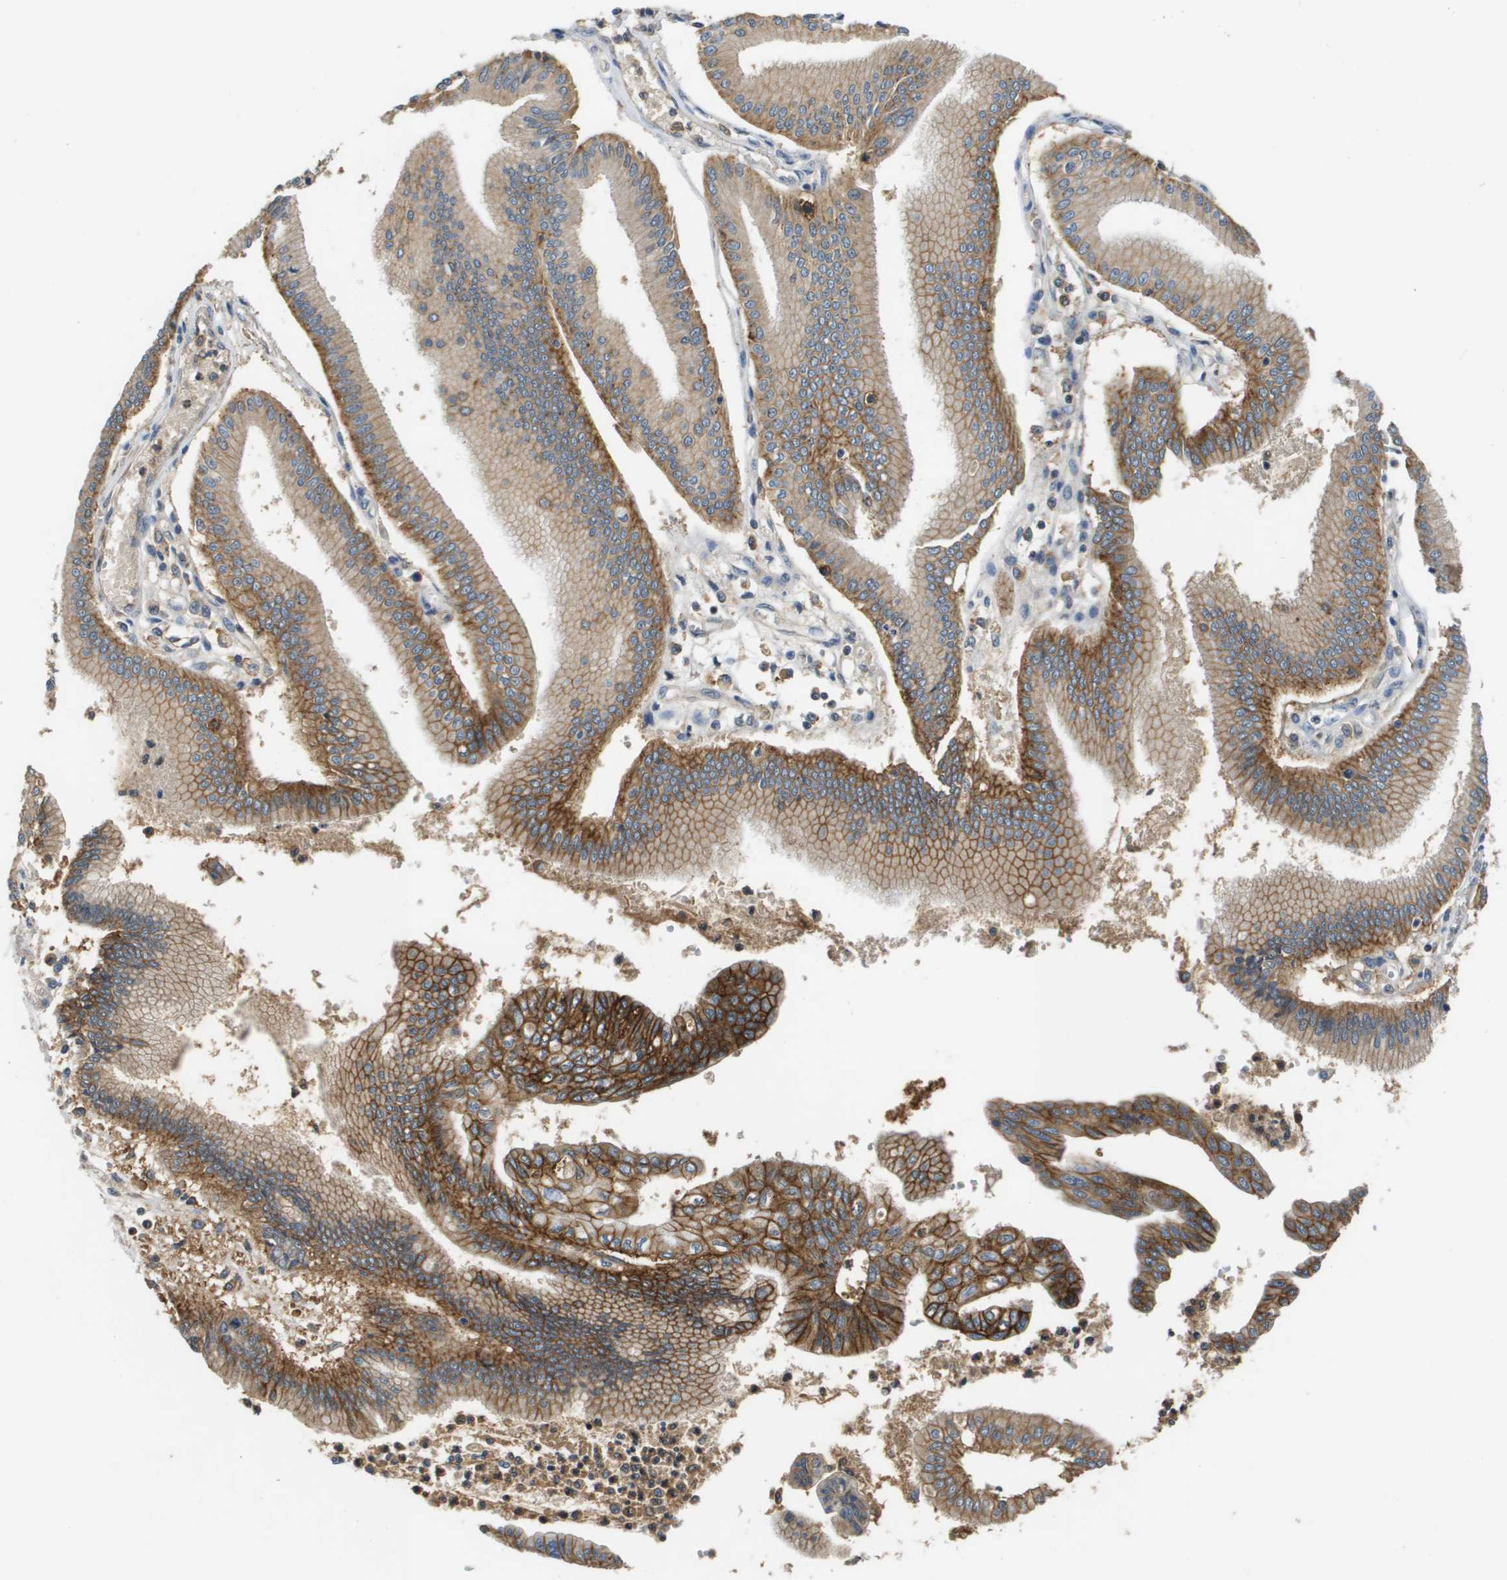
{"staining": {"intensity": "moderate", "quantity": ">75%", "location": "cytoplasmic/membranous"}, "tissue": "pancreatic cancer", "cell_type": "Tumor cells", "image_type": "cancer", "snomed": [{"axis": "morphology", "description": "Adenocarcinoma, NOS"}, {"axis": "topography", "description": "Pancreas"}], "caption": "Protein expression by immunohistochemistry displays moderate cytoplasmic/membranous positivity in about >75% of tumor cells in pancreatic adenocarcinoma.", "gene": "SLC16A3", "patient": {"sex": "male", "age": 56}}